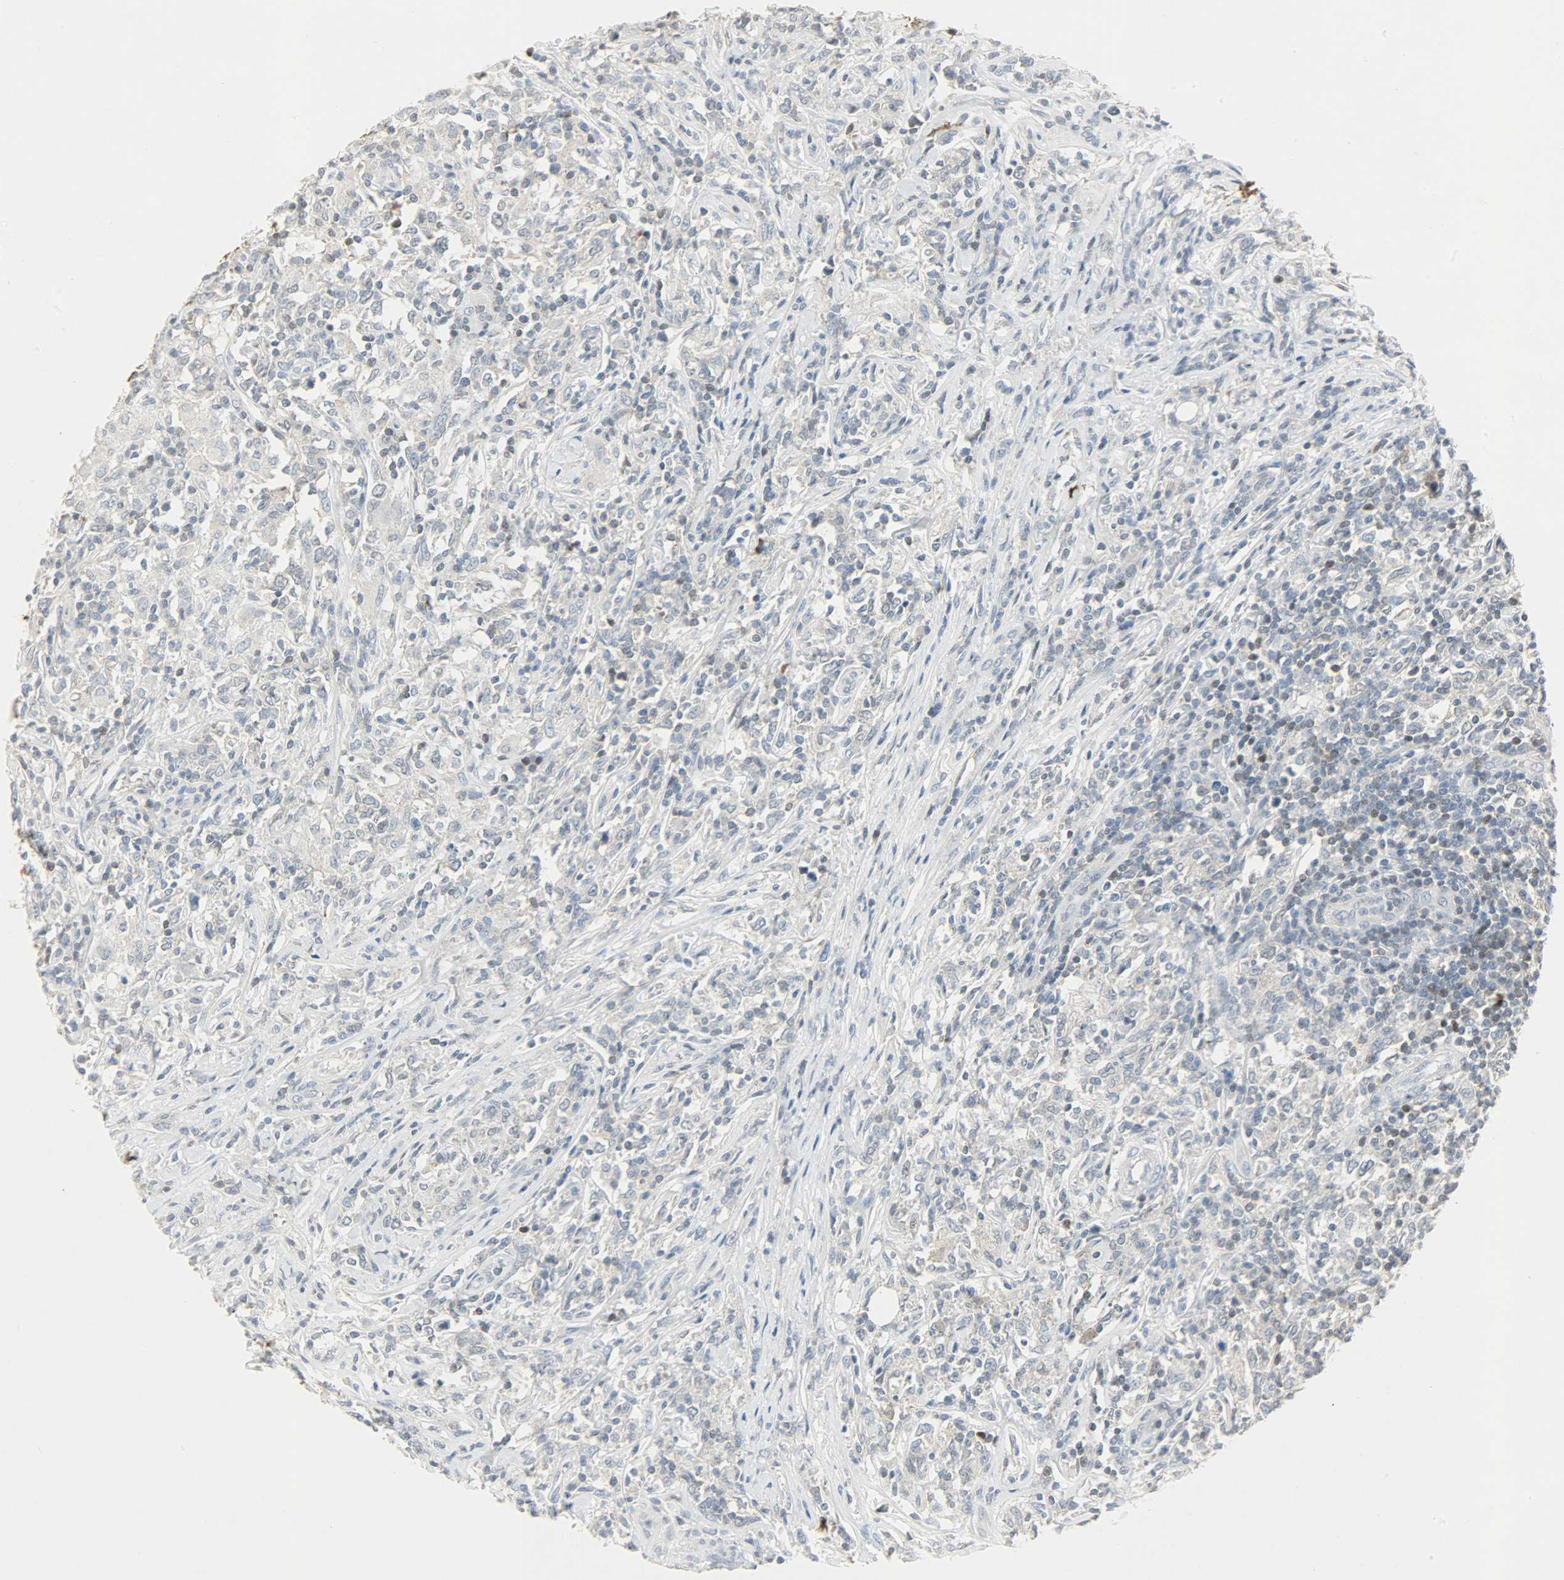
{"staining": {"intensity": "weak", "quantity": "<25%", "location": "nuclear"}, "tissue": "lymphoma", "cell_type": "Tumor cells", "image_type": "cancer", "snomed": [{"axis": "morphology", "description": "Malignant lymphoma, non-Hodgkin's type, High grade"}, {"axis": "topography", "description": "Lymph node"}], "caption": "The image displays no staining of tumor cells in lymphoma.", "gene": "CAMK4", "patient": {"sex": "female", "age": 84}}